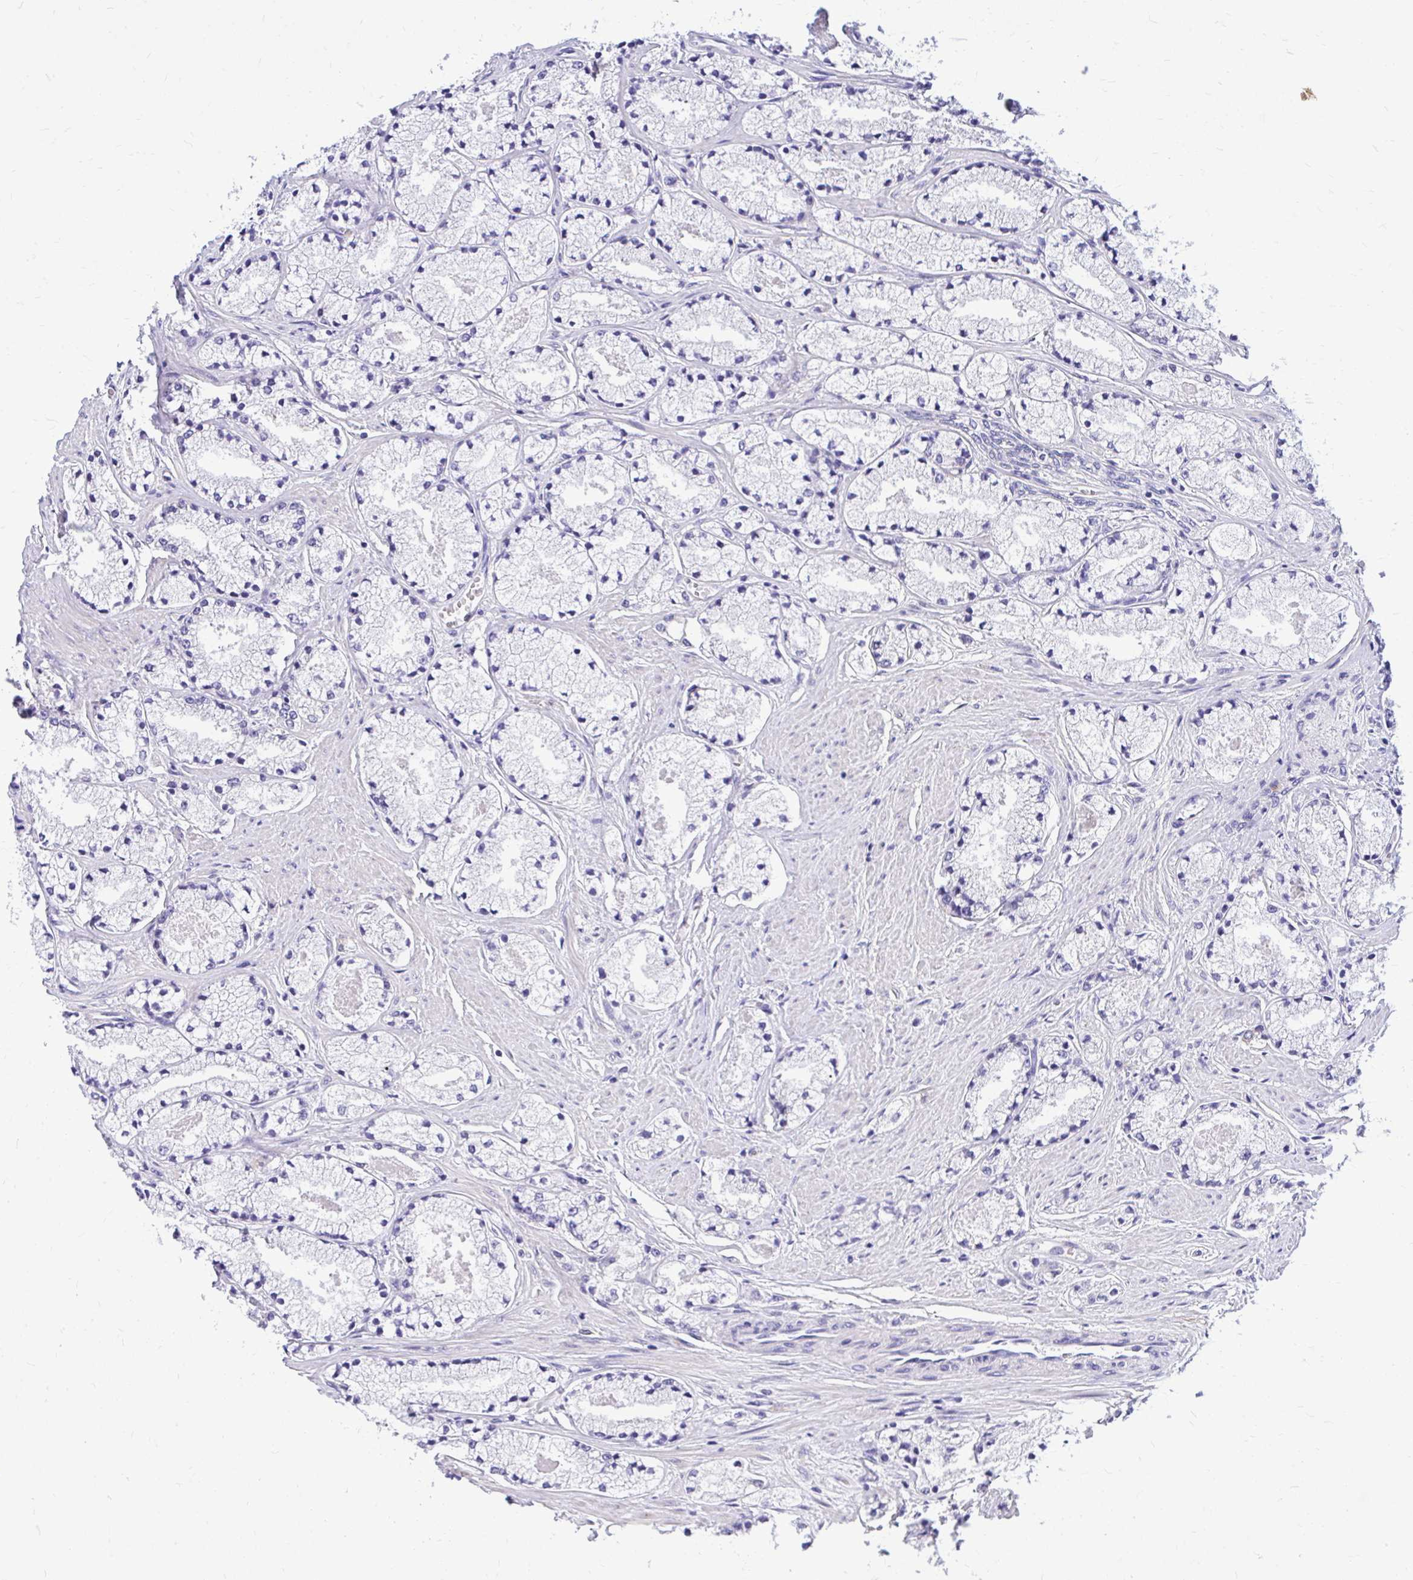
{"staining": {"intensity": "negative", "quantity": "none", "location": "none"}, "tissue": "prostate cancer", "cell_type": "Tumor cells", "image_type": "cancer", "snomed": [{"axis": "morphology", "description": "Adenocarcinoma, High grade"}, {"axis": "topography", "description": "Prostate"}], "caption": "This is a micrograph of IHC staining of prostate cancer, which shows no positivity in tumor cells.", "gene": "EPB41L1", "patient": {"sex": "male", "age": 63}}